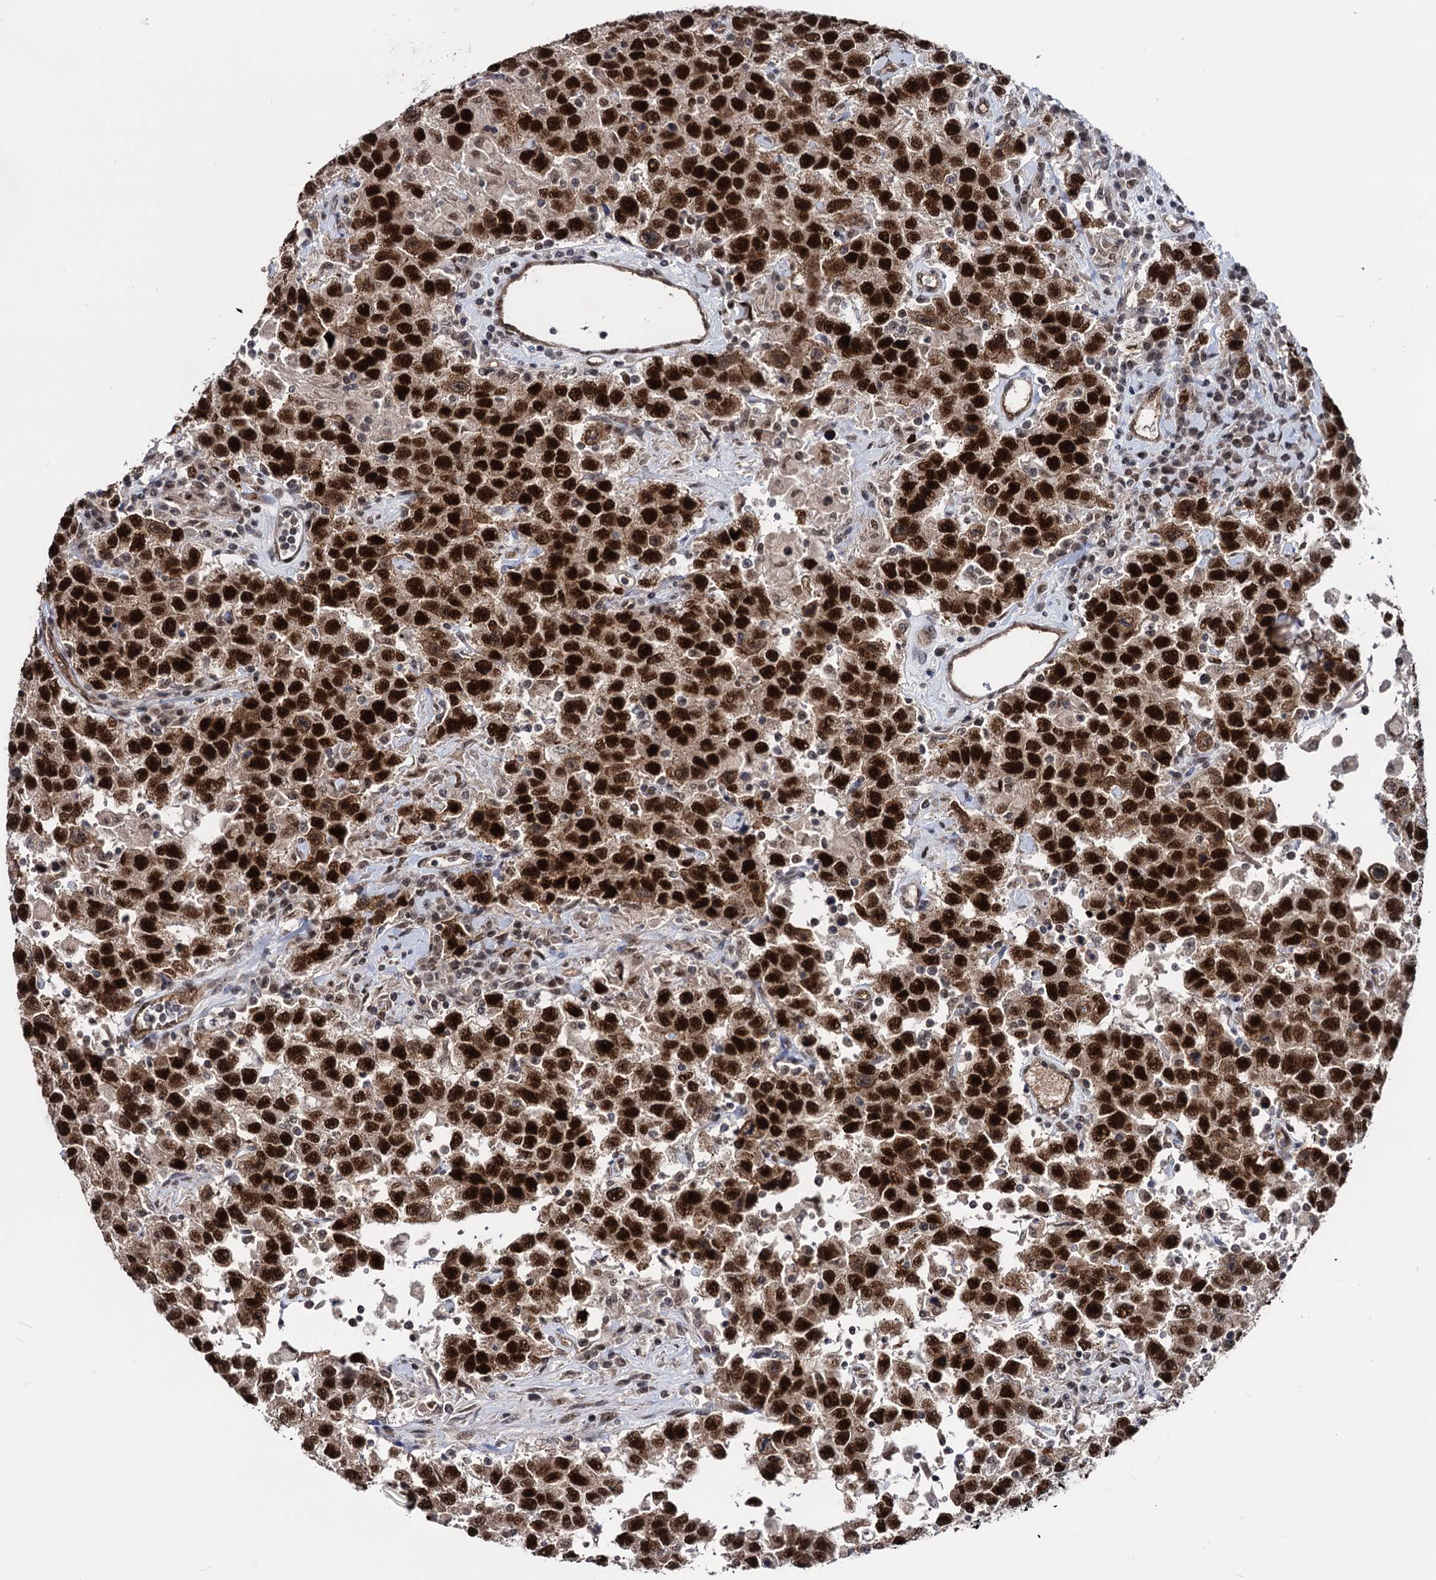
{"staining": {"intensity": "strong", "quantity": ">75%", "location": "nuclear"}, "tissue": "testis cancer", "cell_type": "Tumor cells", "image_type": "cancer", "snomed": [{"axis": "morphology", "description": "Seminoma, NOS"}, {"axis": "topography", "description": "Testis"}], "caption": "Immunohistochemical staining of human testis cancer shows high levels of strong nuclear staining in about >75% of tumor cells.", "gene": "GALNT11", "patient": {"sex": "male", "age": 41}}